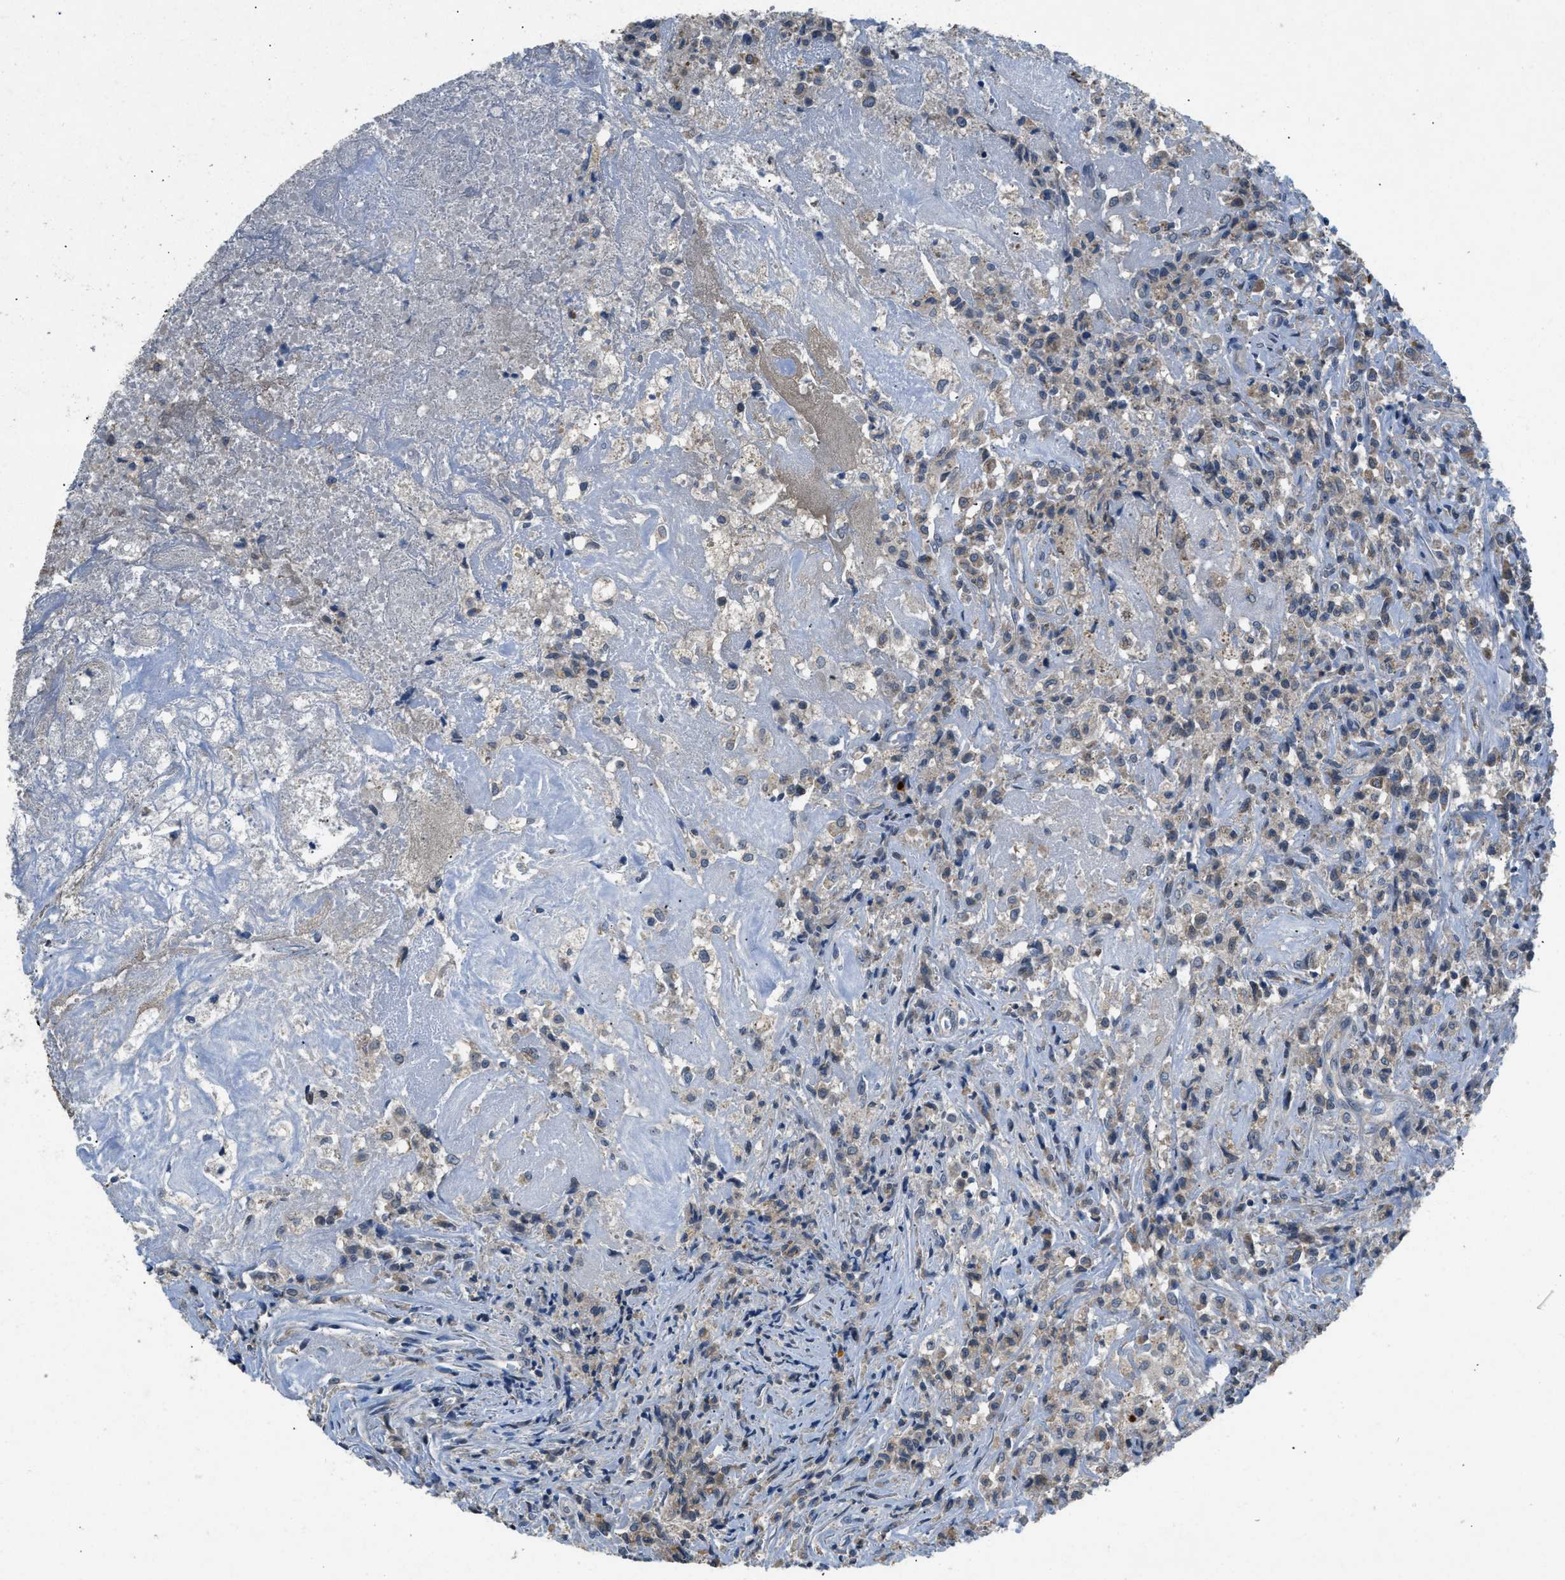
{"staining": {"intensity": "weak", "quantity": "<25%", "location": "cytoplasmic/membranous"}, "tissue": "testis cancer", "cell_type": "Tumor cells", "image_type": "cancer", "snomed": [{"axis": "morphology", "description": "Carcinoma, Embryonal, NOS"}, {"axis": "topography", "description": "Testis"}], "caption": "Testis cancer (embryonal carcinoma) was stained to show a protein in brown. There is no significant staining in tumor cells.", "gene": "TOMM34", "patient": {"sex": "male", "age": 2}}